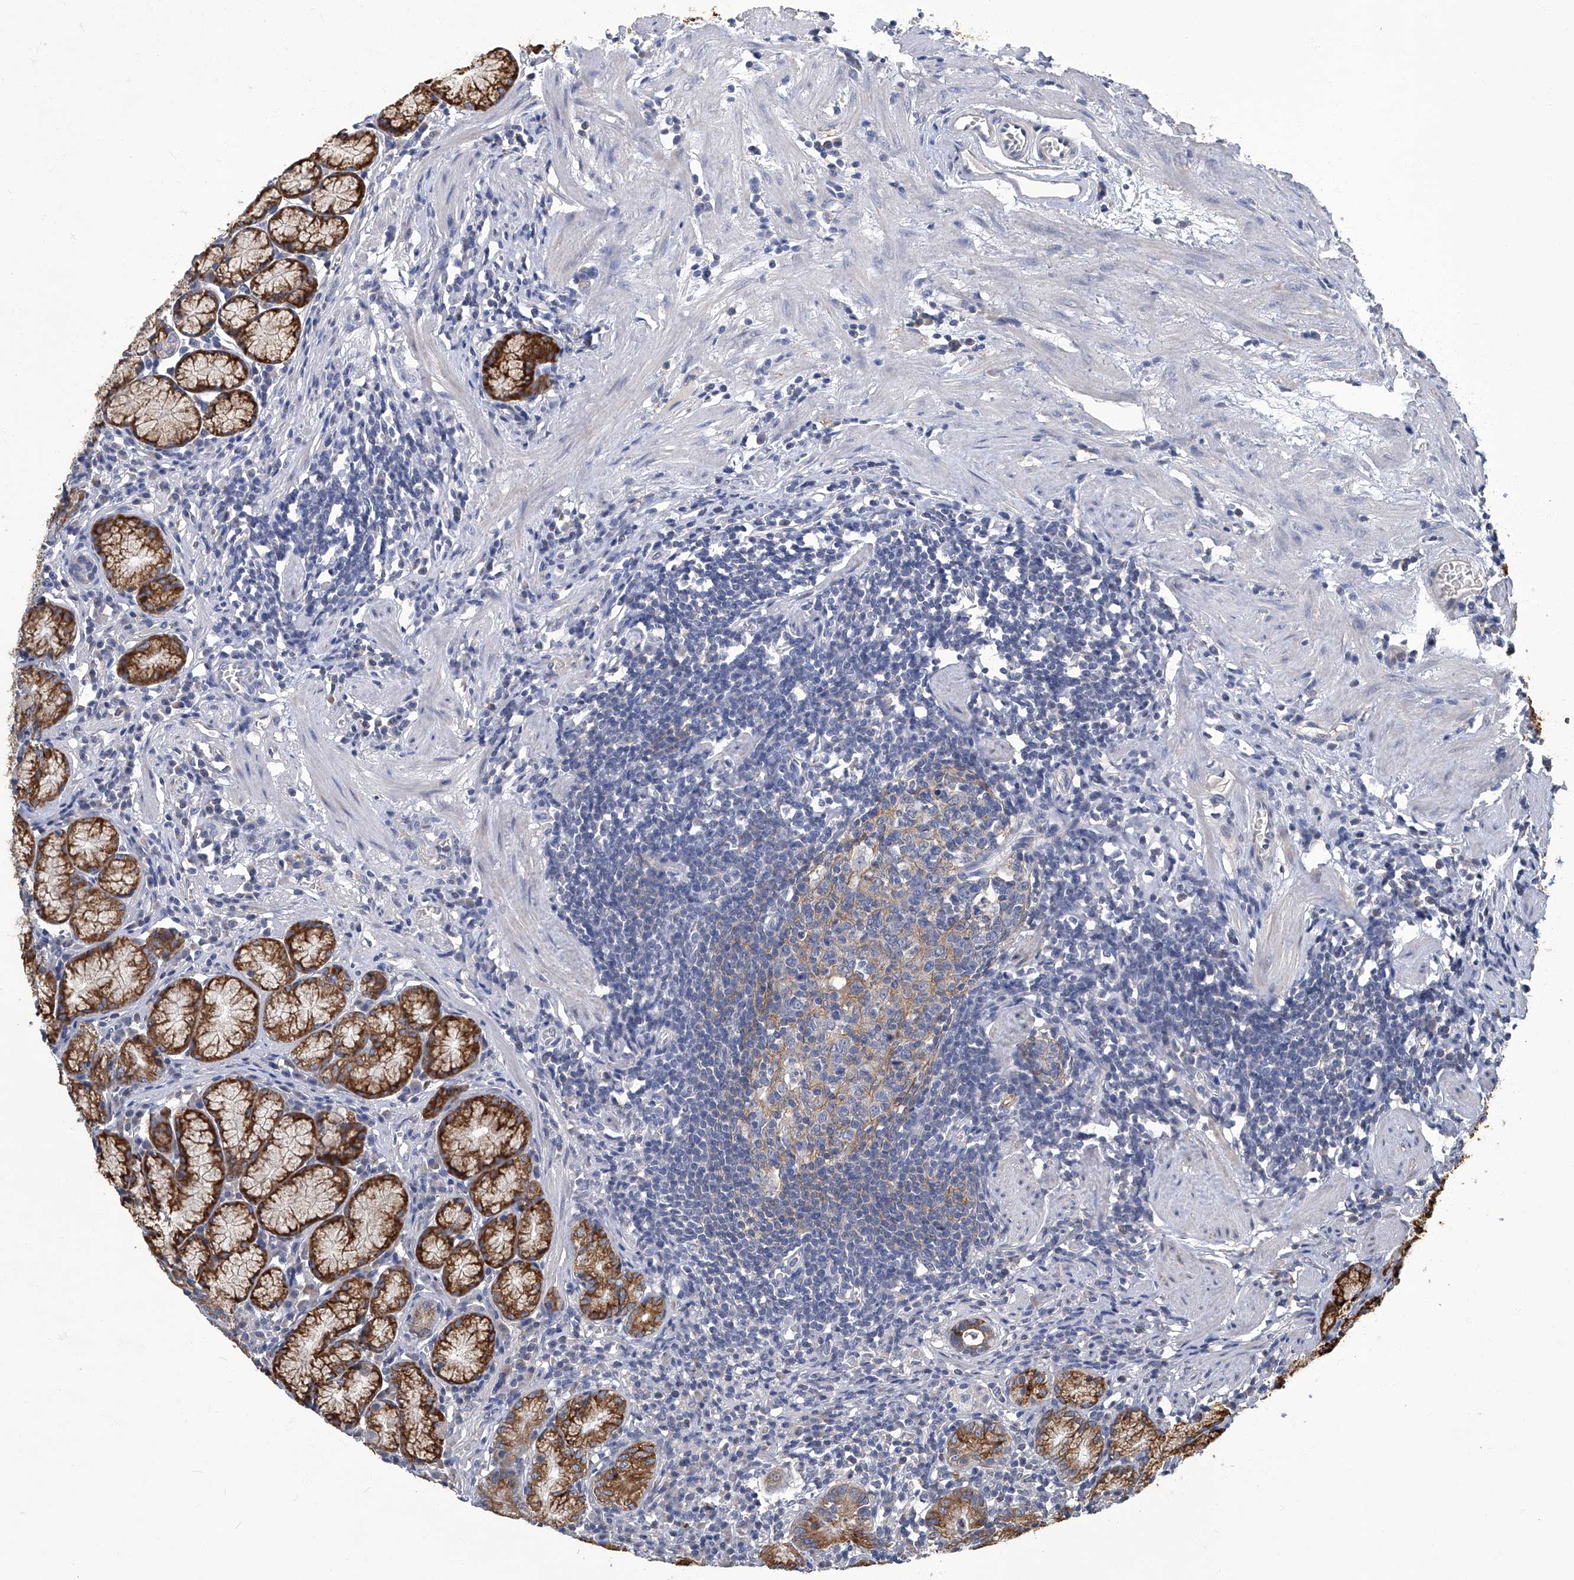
{"staining": {"intensity": "strong", "quantity": "25%-75%", "location": "cytoplasmic/membranous"}, "tissue": "stomach", "cell_type": "Glandular cells", "image_type": "normal", "snomed": [{"axis": "morphology", "description": "Normal tissue, NOS"}, {"axis": "topography", "description": "Stomach"}], "caption": "Immunohistochemistry (IHC) of normal stomach demonstrates high levels of strong cytoplasmic/membranous positivity in approximately 25%-75% of glandular cells.", "gene": "TGFBR1", "patient": {"sex": "male", "age": 55}}